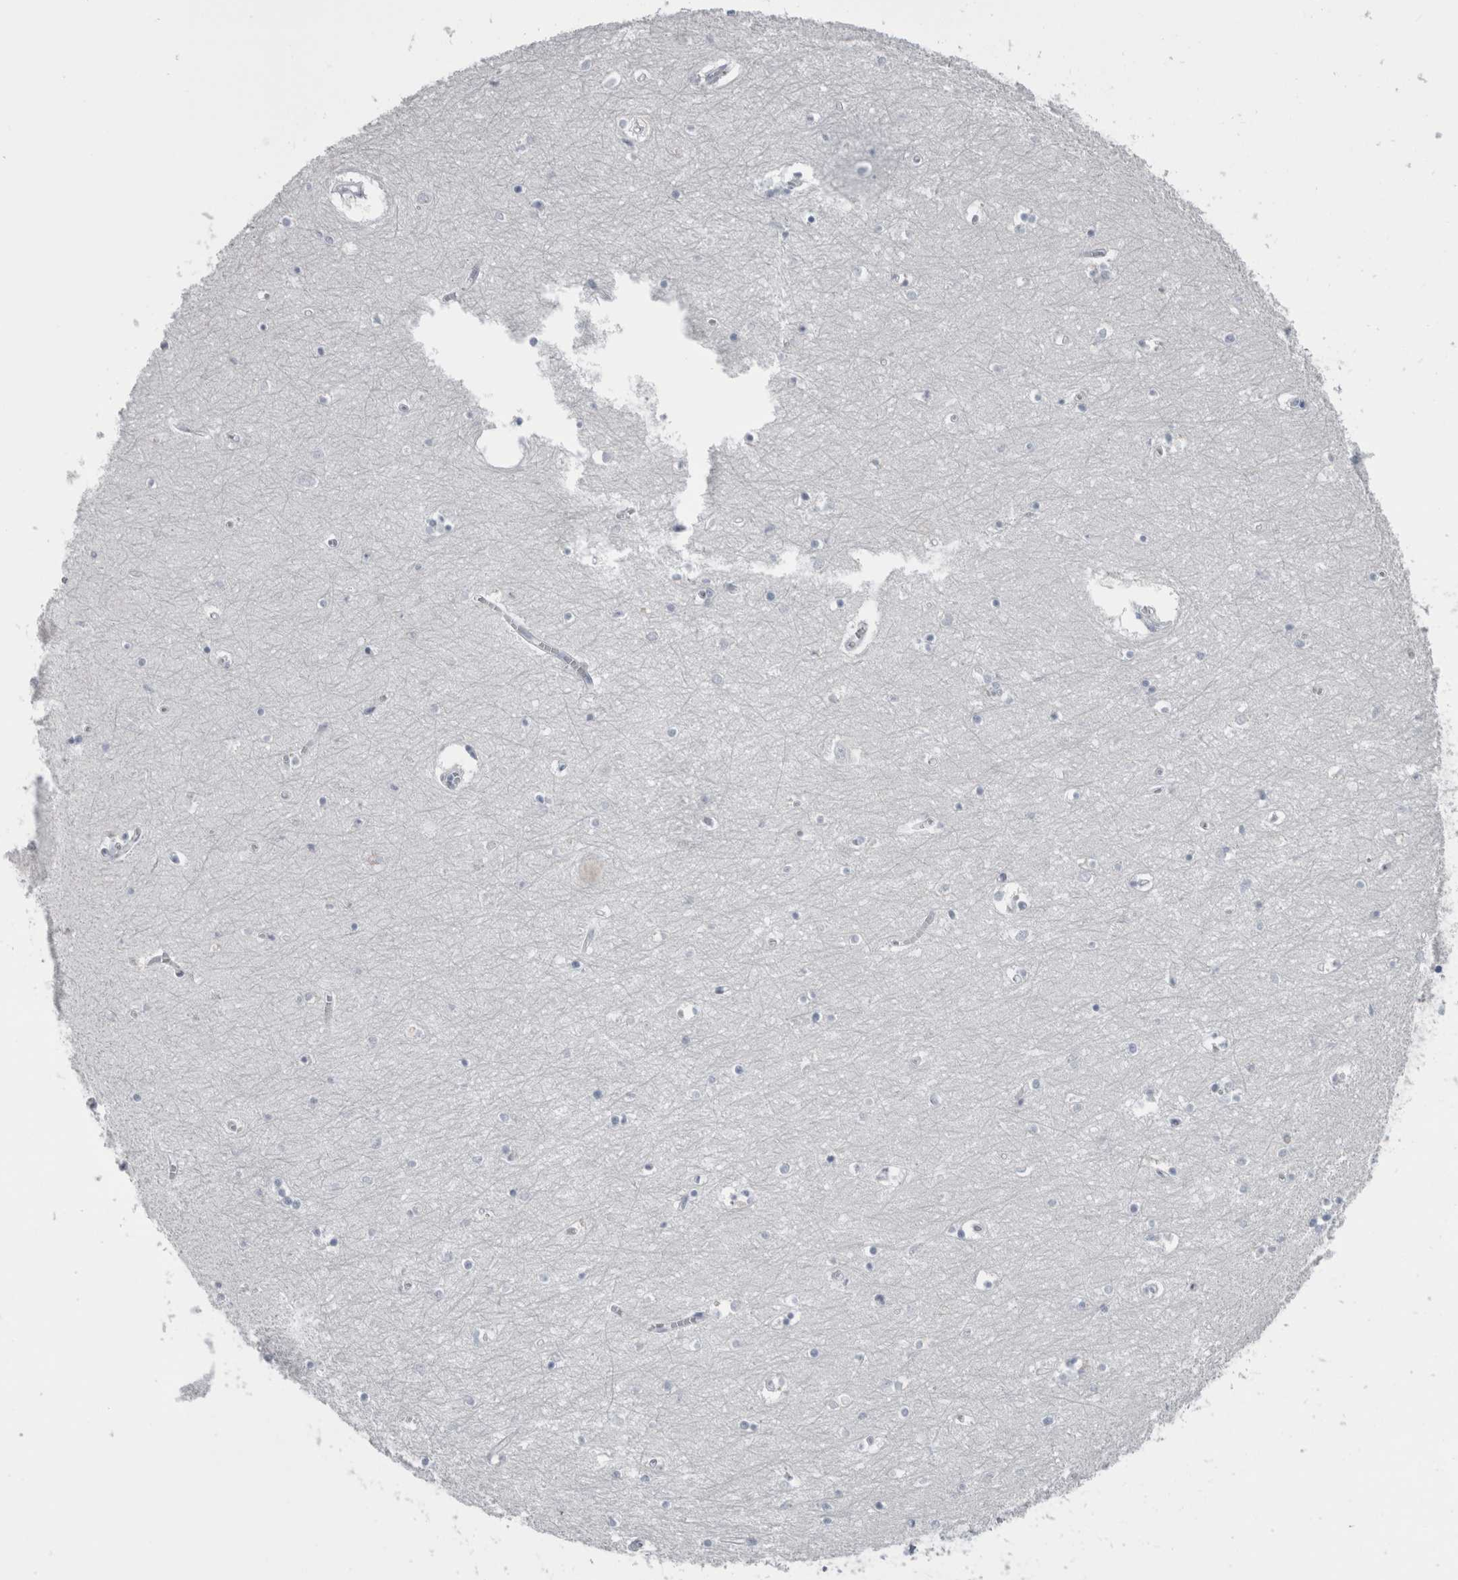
{"staining": {"intensity": "negative", "quantity": "none", "location": "none"}, "tissue": "hippocampus", "cell_type": "Glial cells", "image_type": "normal", "snomed": [{"axis": "morphology", "description": "Normal tissue, NOS"}, {"axis": "topography", "description": "Hippocampus"}], "caption": "This photomicrograph is of unremarkable hippocampus stained with IHC to label a protein in brown with the nuclei are counter-stained blue. There is no expression in glial cells. (Brightfield microscopy of DAB IHC at high magnification).", "gene": "MSMB", "patient": {"sex": "male", "age": 70}}